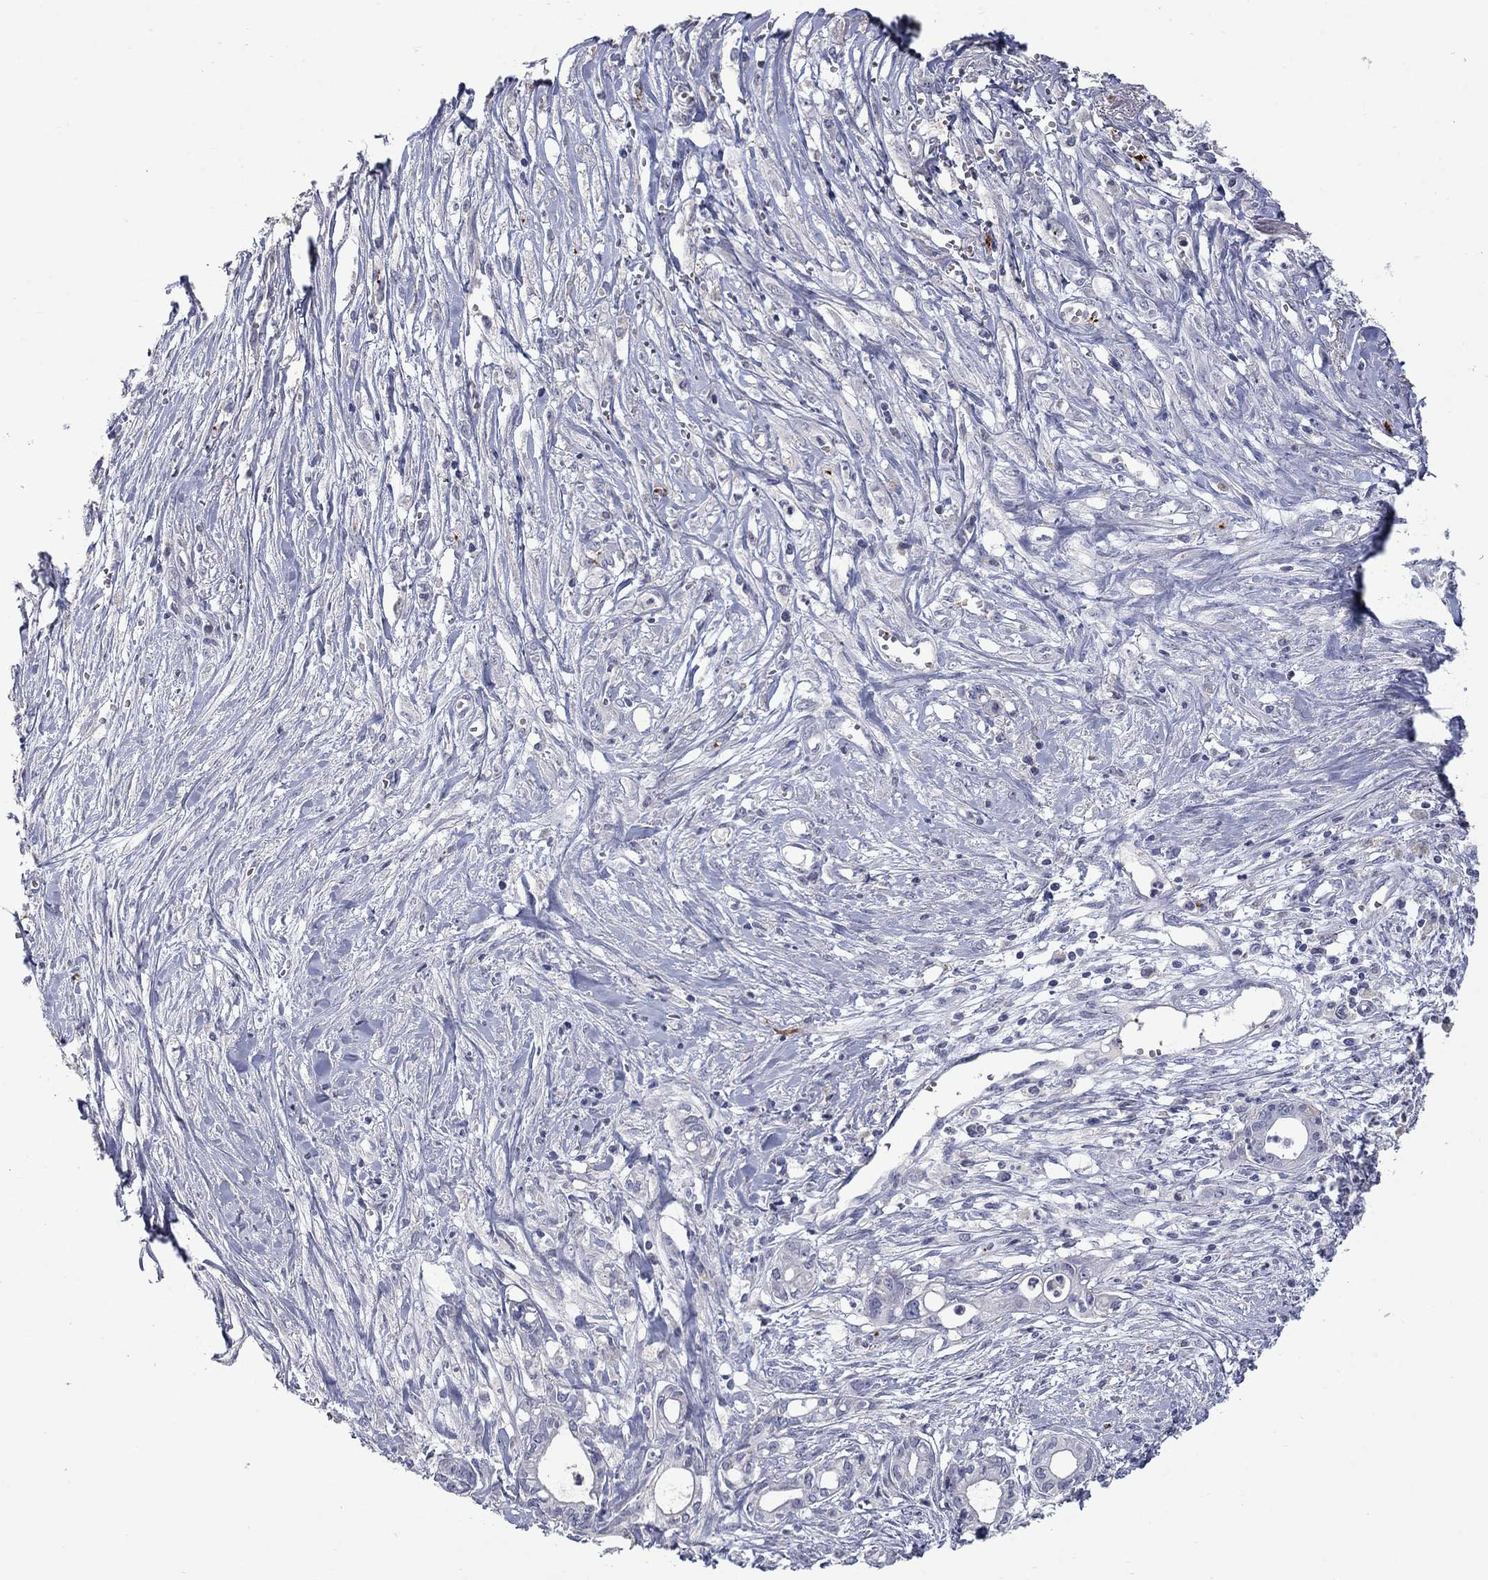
{"staining": {"intensity": "negative", "quantity": "none", "location": "none"}, "tissue": "pancreatic cancer", "cell_type": "Tumor cells", "image_type": "cancer", "snomed": [{"axis": "morphology", "description": "Adenocarcinoma, NOS"}, {"axis": "topography", "description": "Pancreas"}], "caption": "IHC photomicrograph of adenocarcinoma (pancreatic) stained for a protein (brown), which demonstrates no expression in tumor cells.", "gene": "PLEK", "patient": {"sex": "male", "age": 71}}